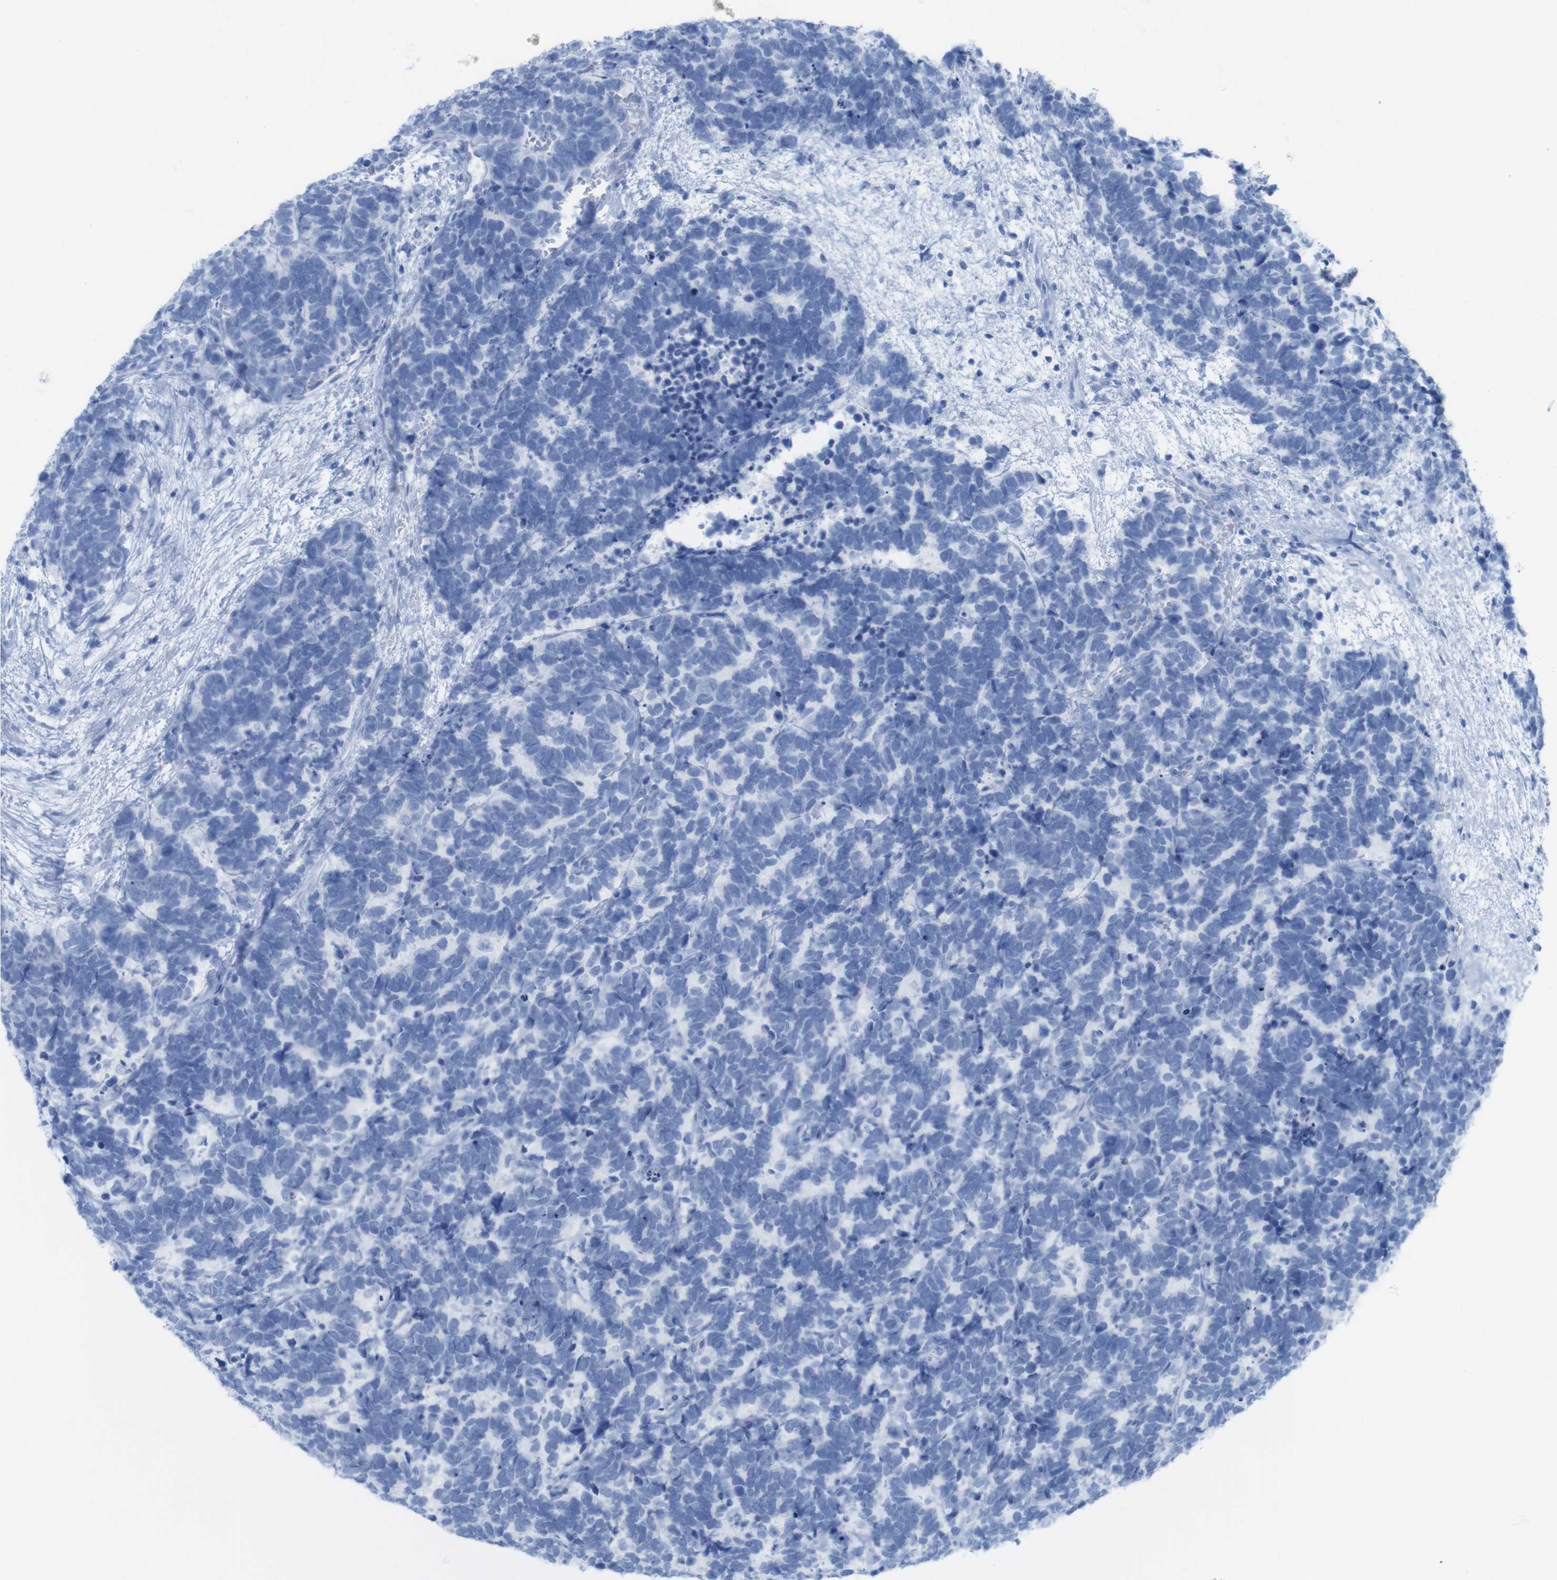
{"staining": {"intensity": "negative", "quantity": "none", "location": "none"}, "tissue": "carcinoid", "cell_type": "Tumor cells", "image_type": "cancer", "snomed": [{"axis": "morphology", "description": "Carcinoma, NOS"}, {"axis": "morphology", "description": "Carcinoid, malignant, NOS"}, {"axis": "topography", "description": "Urinary bladder"}], "caption": "Immunohistochemistry (IHC) histopathology image of carcinoma stained for a protein (brown), which demonstrates no positivity in tumor cells.", "gene": "MYH7", "patient": {"sex": "male", "age": 57}}